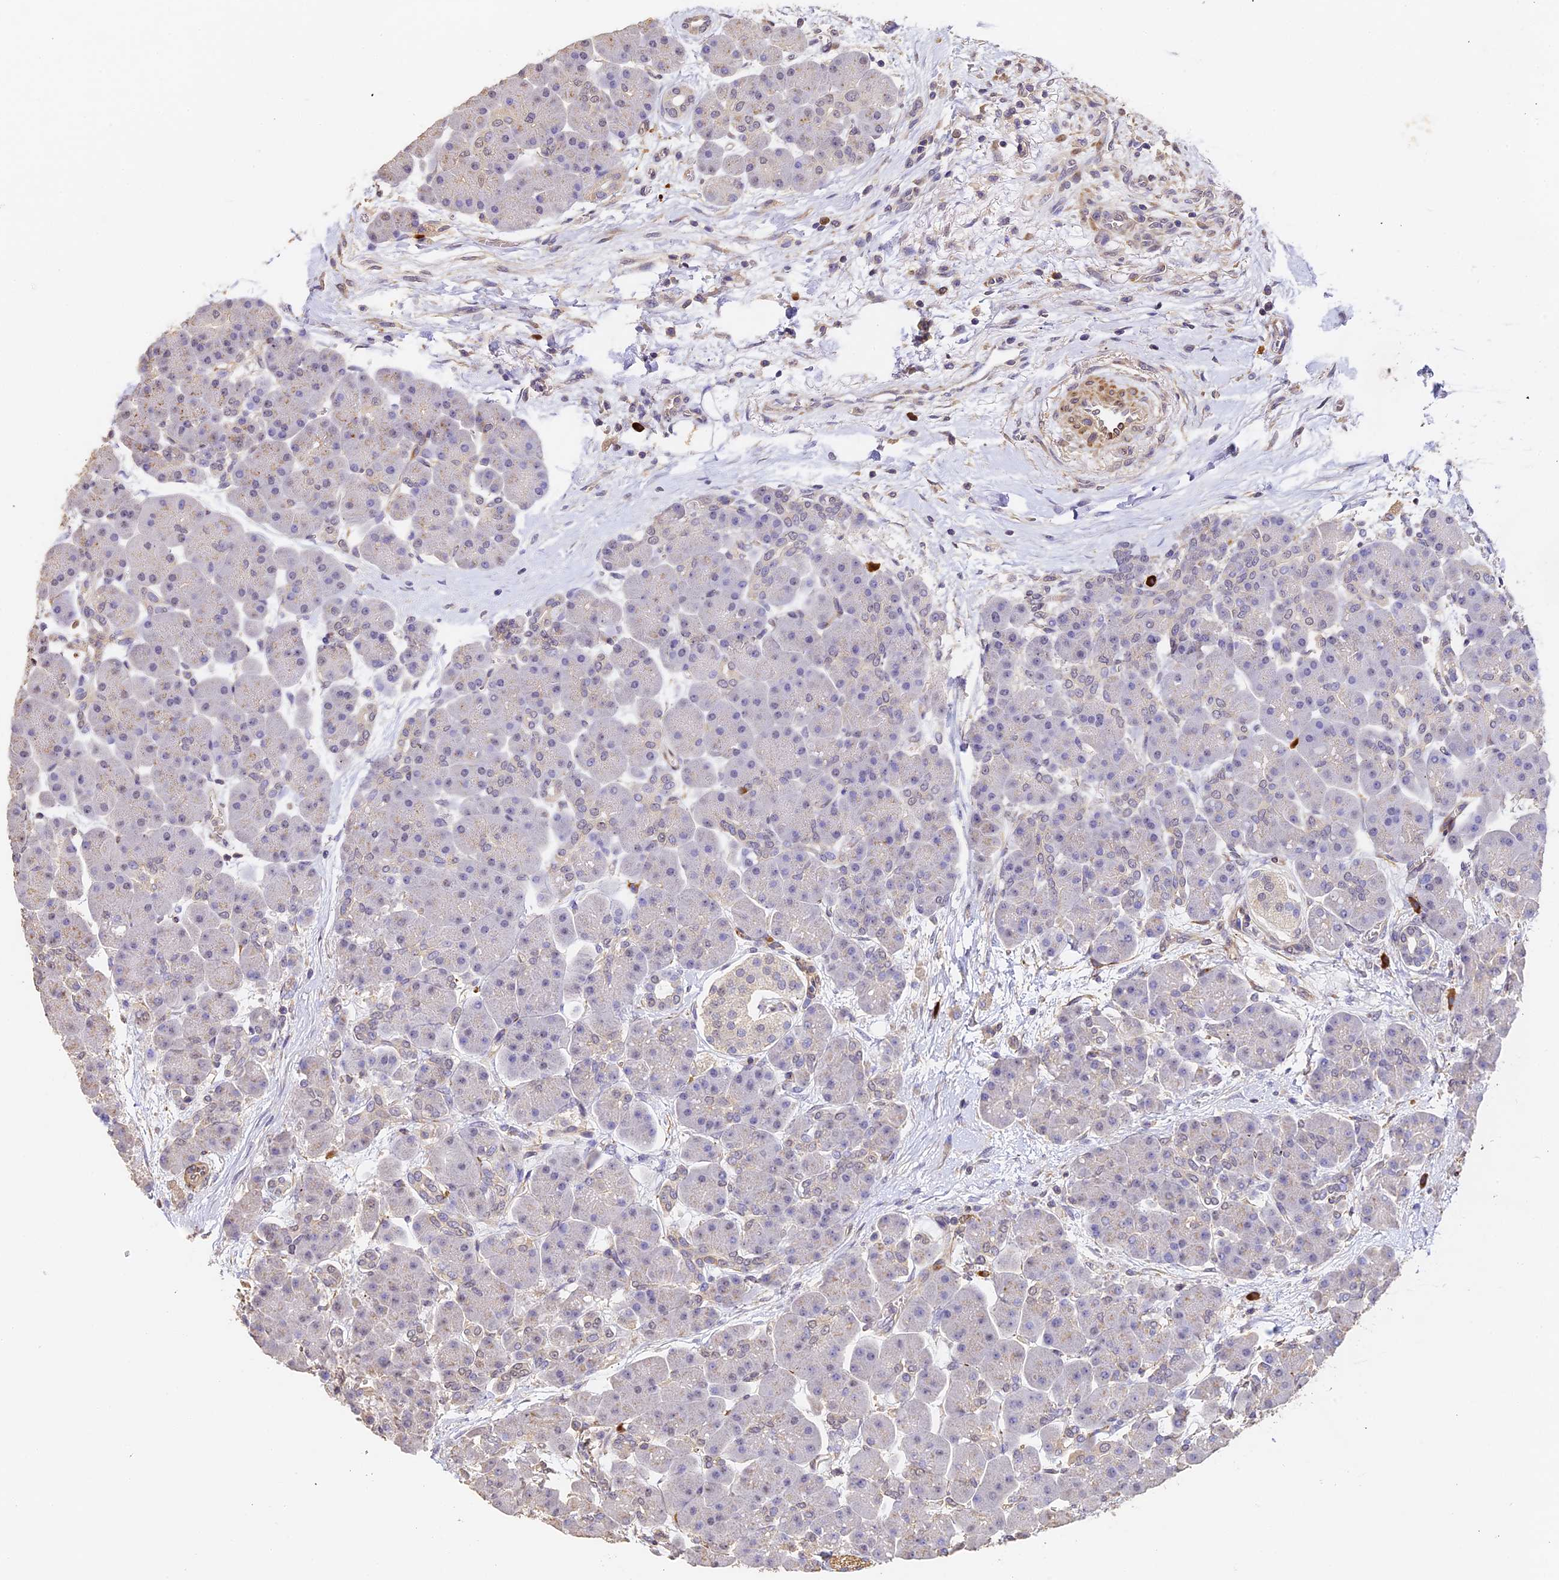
{"staining": {"intensity": "negative", "quantity": "none", "location": "none"}, "tissue": "pancreas", "cell_type": "Exocrine glandular cells", "image_type": "normal", "snomed": [{"axis": "morphology", "description": "Normal tissue, NOS"}, {"axis": "topography", "description": "Pancreas"}], "caption": "The micrograph reveals no significant expression in exocrine glandular cells of pancreas.", "gene": "SLC11A1", "patient": {"sex": "male", "age": 66}}